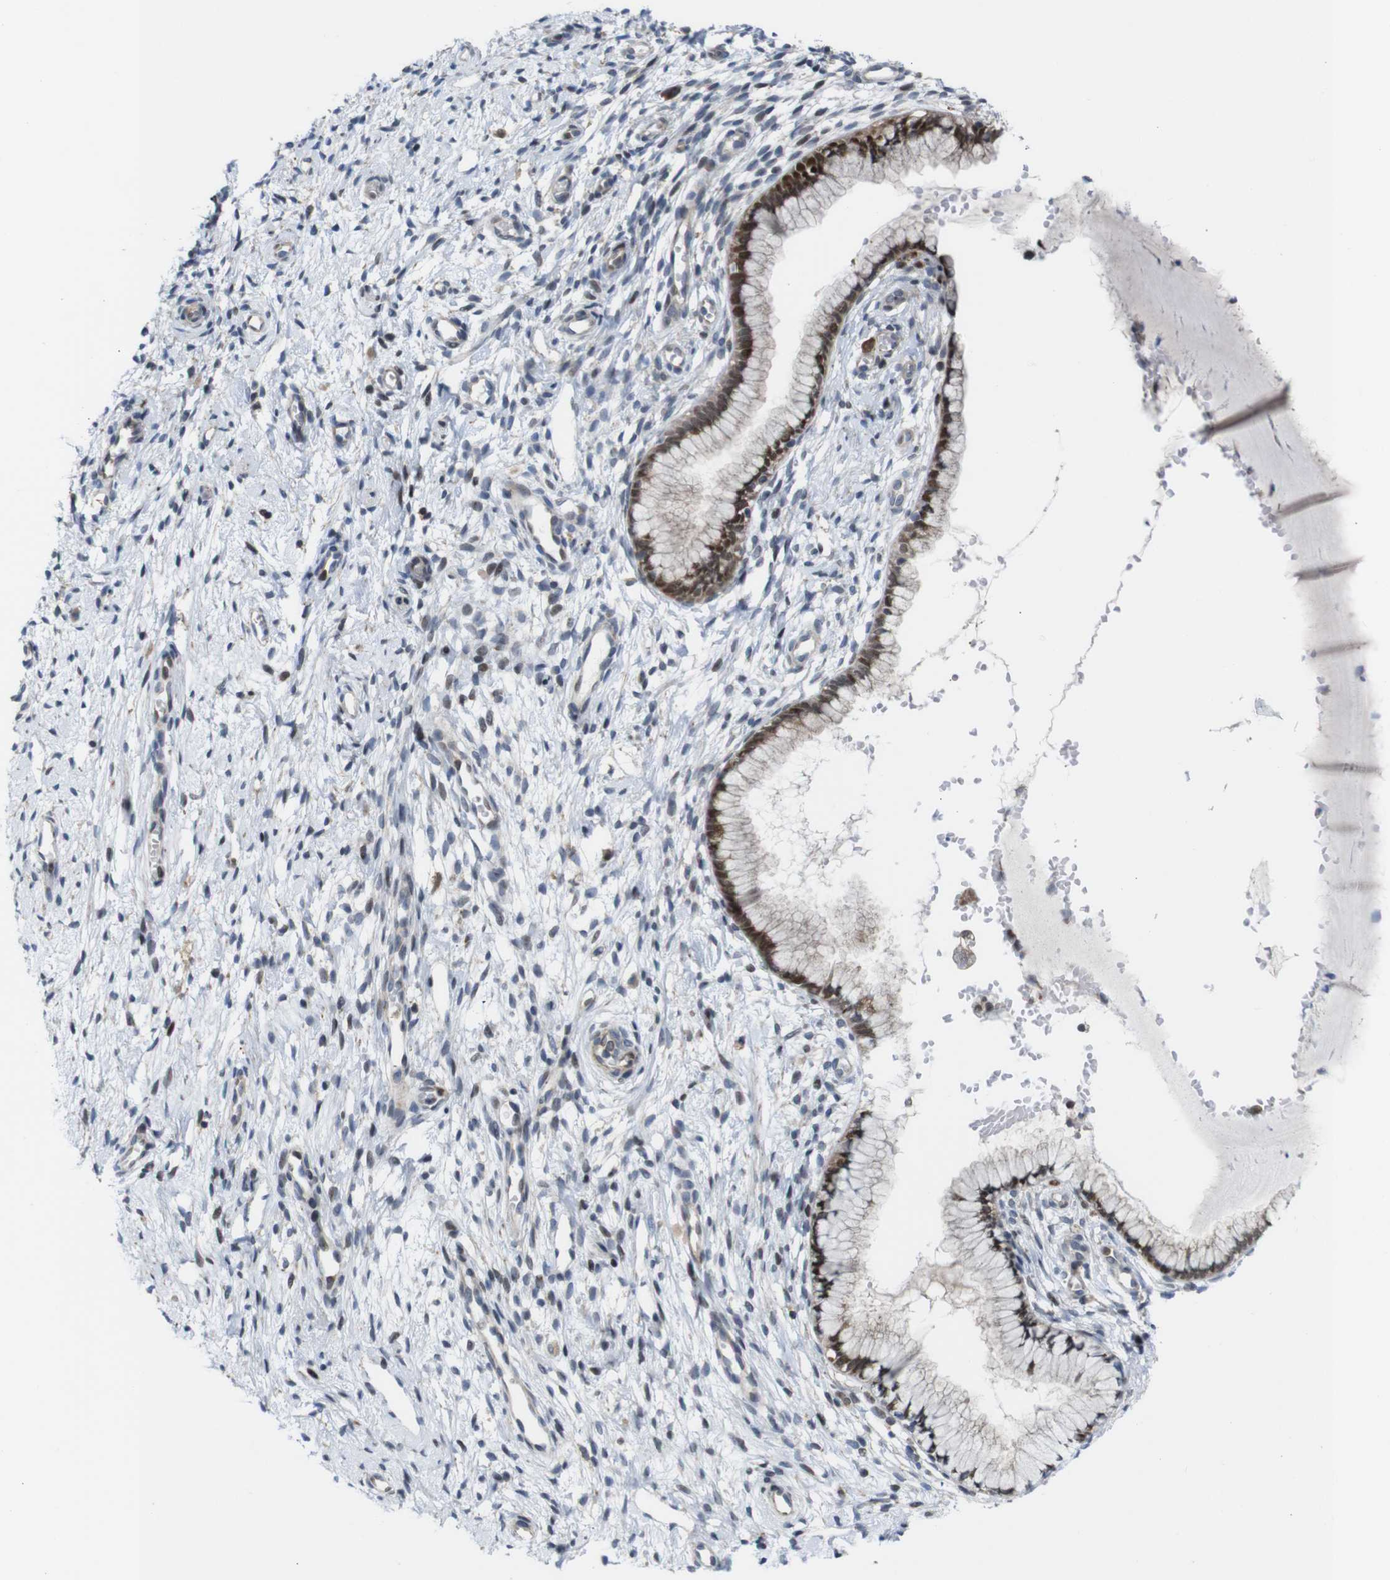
{"staining": {"intensity": "strong", "quantity": ">75%", "location": "nuclear"}, "tissue": "cervix", "cell_type": "Glandular cells", "image_type": "normal", "snomed": [{"axis": "morphology", "description": "Normal tissue, NOS"}, {"axis": "topography", "description": "Cervix"}], "caption": "A micrograph of human cervix stained for a protein displays strong nuclear brown staining in glandular cells. Using DAB (3,3'-diaminobenzidine) (brown) and hematoxylin (blue) stains, captured at high magnification using brightfield microscopy.", "gene": "PTPN1", "patient": {"sex": "female", "age": 65}}